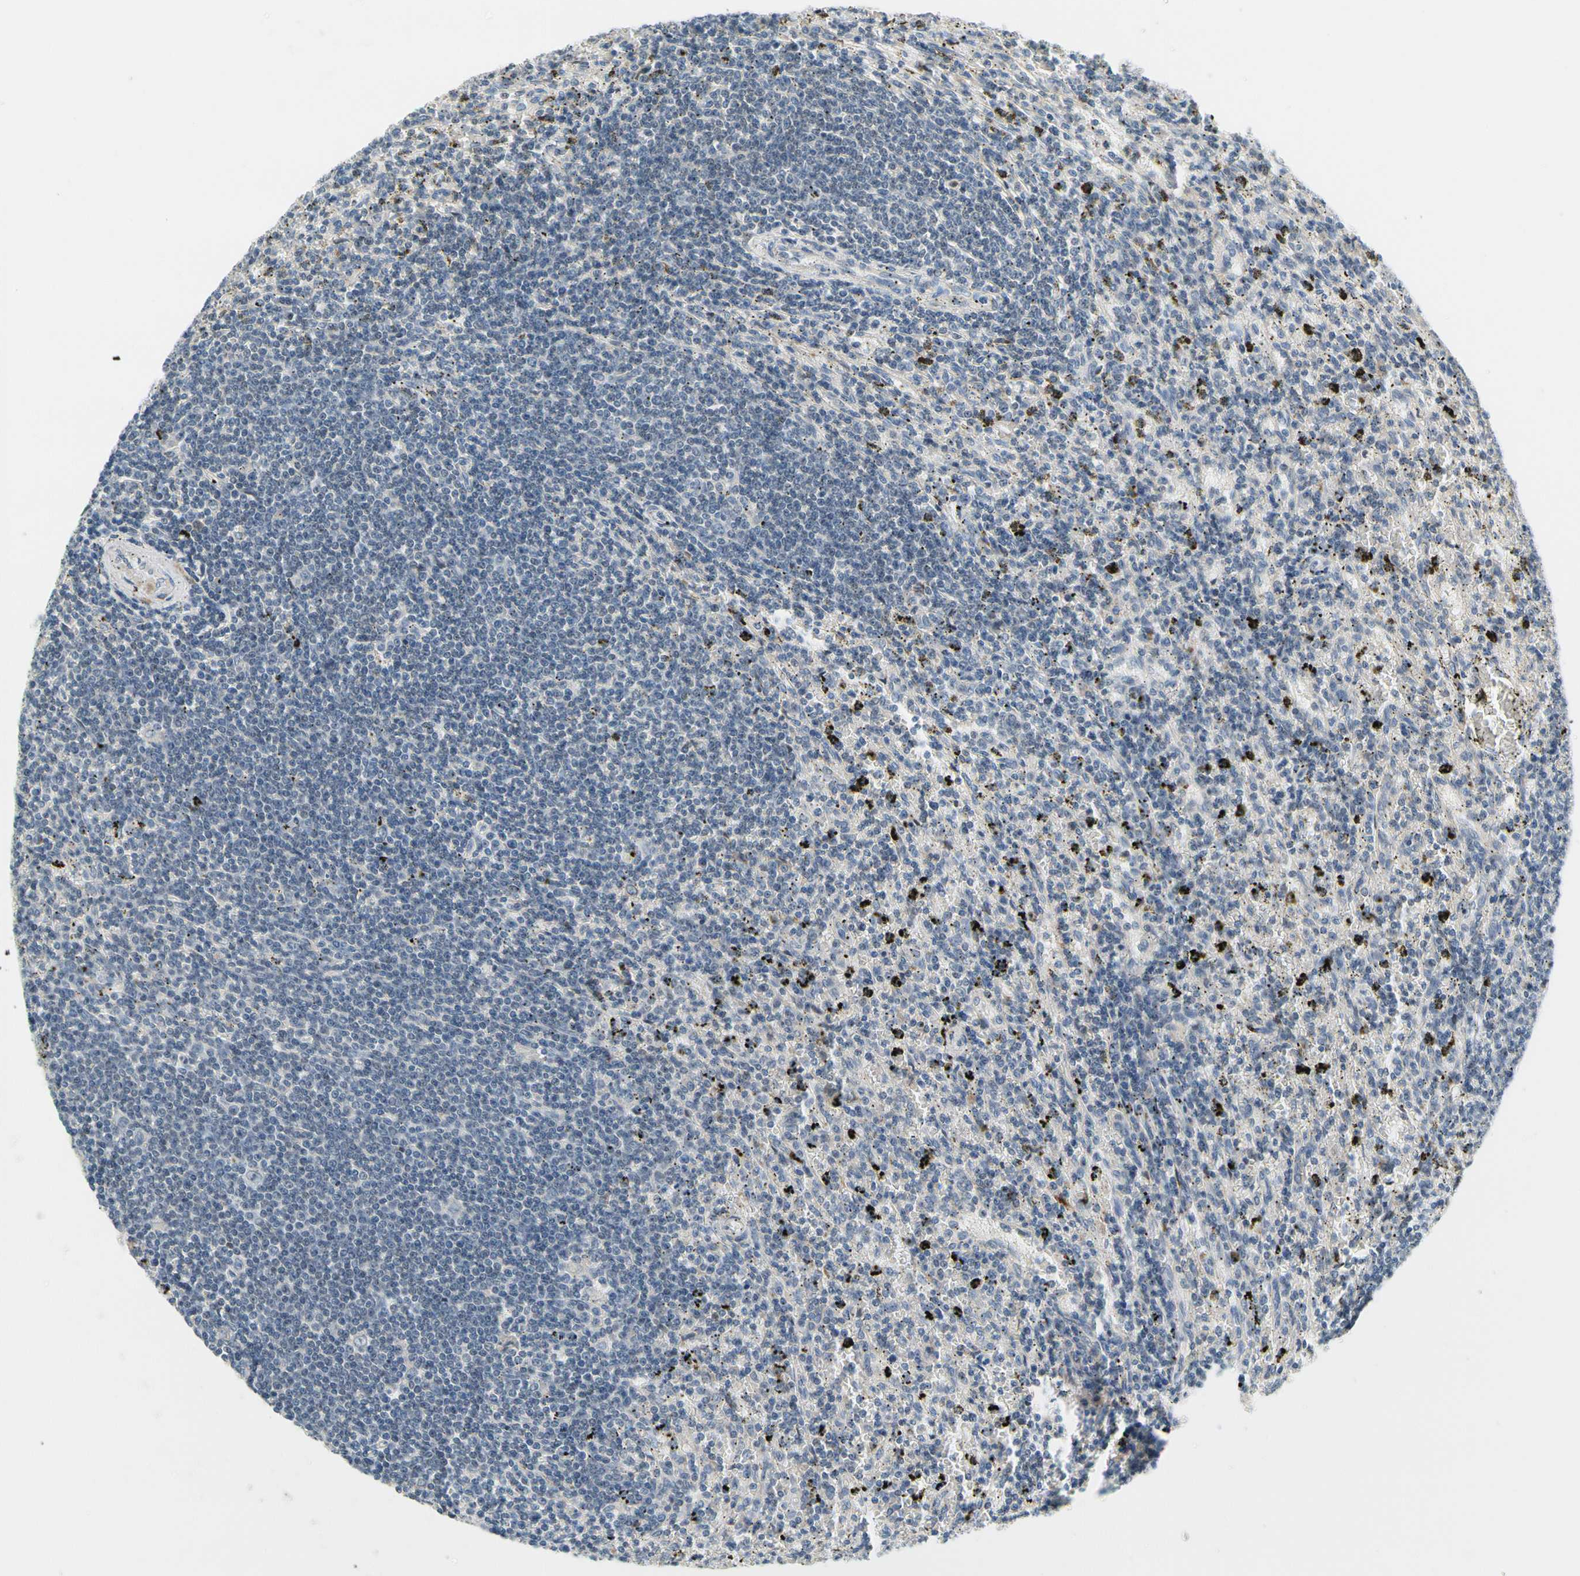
{"staining": {"intensity": "negative", "quantity": "none", "location": "none"}, "tissue": "lymphoma", "cell_type": "Tumor cells", "image_type": "cancer", "snomed": [{"axis": "morphology", "description": "Malignant lymphoma, non-Hodgkin's type, Low grade"}, {"axis": "topography", "description": "Spleen"}], "caption": "Photomicrograph shows no significant protein expression in tumor cells of lymphoma.", "gene": "PIP5K1B", "patient": {"sex": "male", "age": 76}}